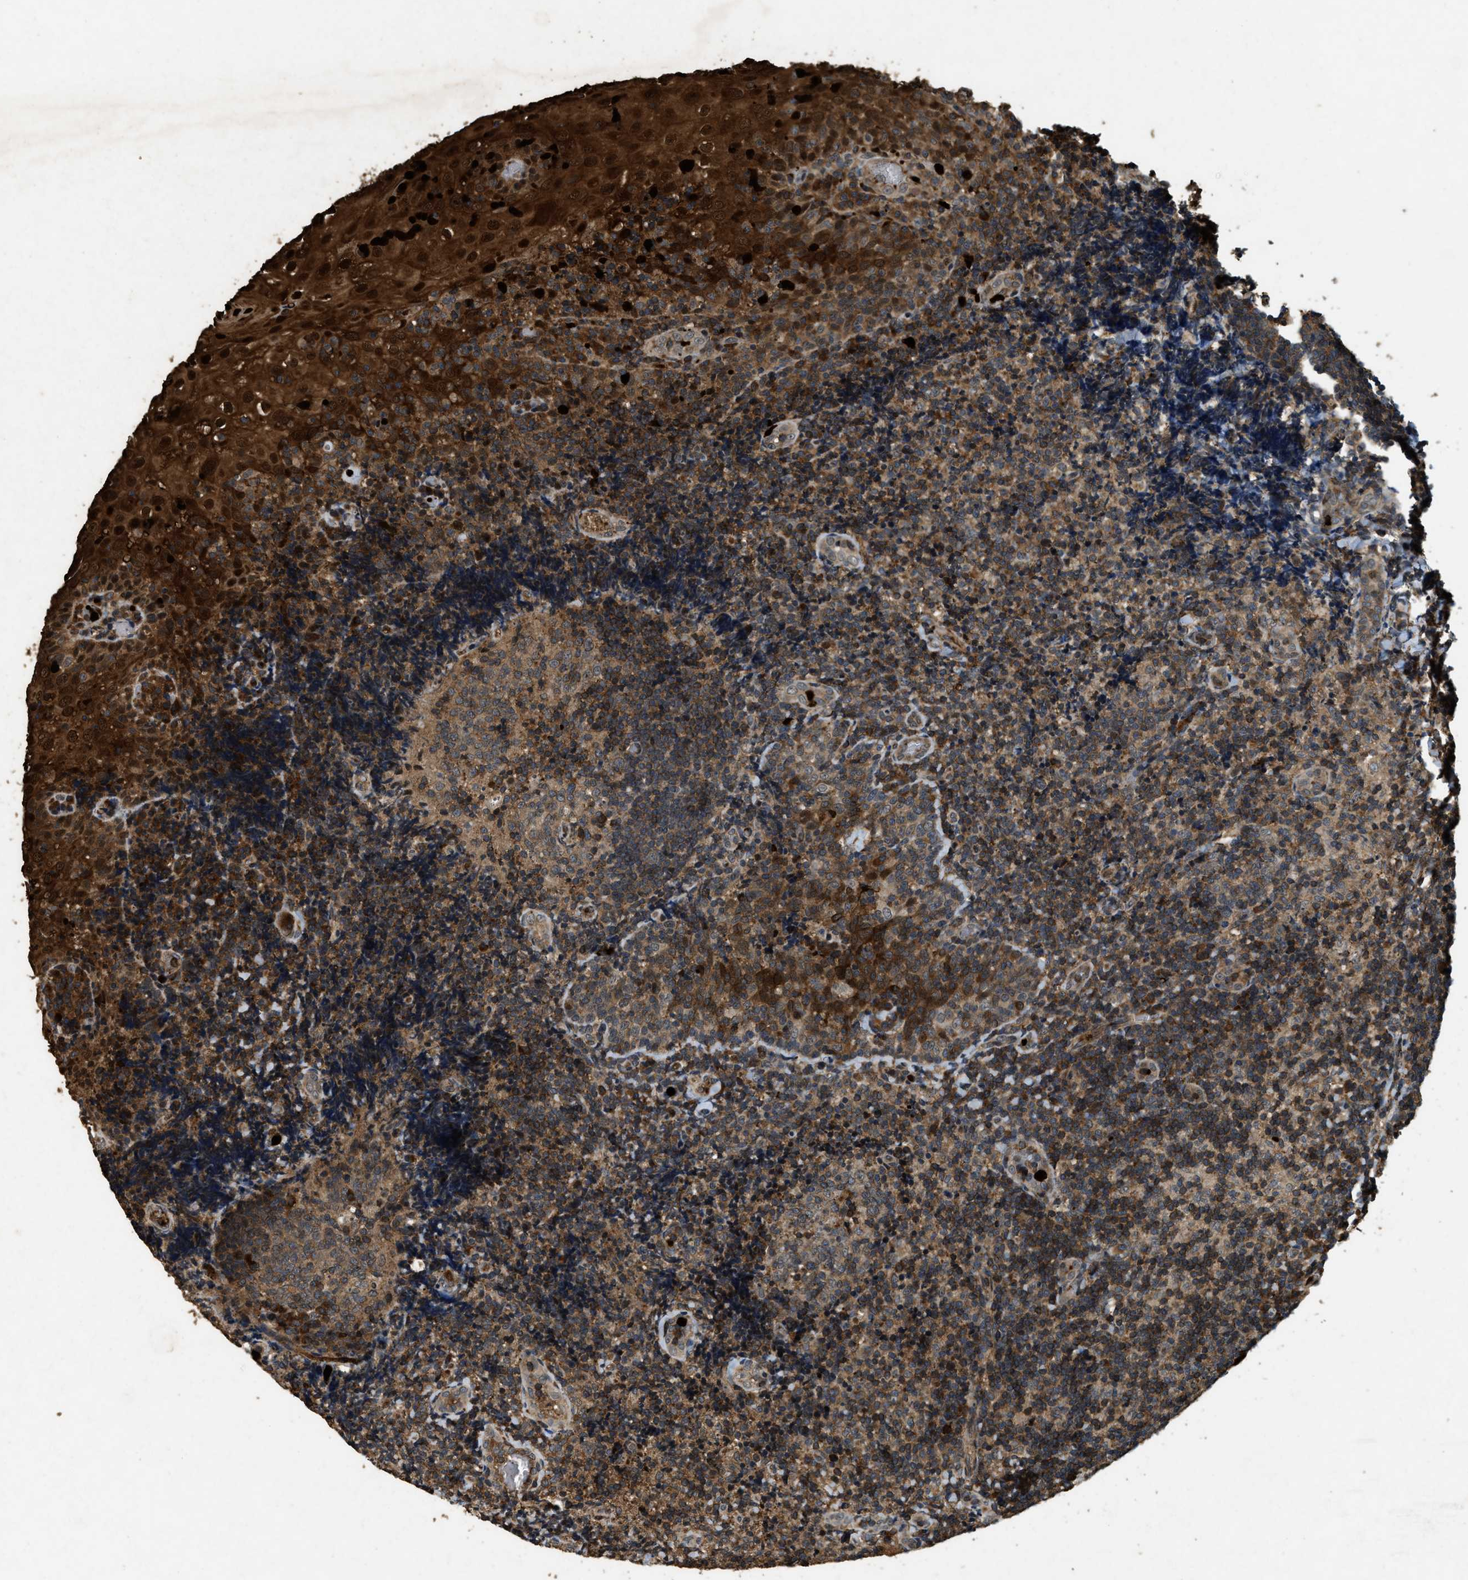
{"staining": {"intensity": "weak", "quantity": ">75%", "location": "cytoplasmic/membranous"}, "tissue": "tonsil", "cell_type": "Germinal center cells", "image_type": "normal", "snomed": [{"axis": "morphology", "description": "Normal tissue, NOS"}, {"axis": "topography", "description": "Tonsil"}], "caption": "Brown immunohistochemical staining in benign human tonsil demonstrates weak cytoplasmic/membranous staining in about >75% of germinal center cells. (brown staining indicates protein expression, while blue staining denotes nuclei).", "gene": "RNF141", "patient": {"sex": "male", "age": 37}}